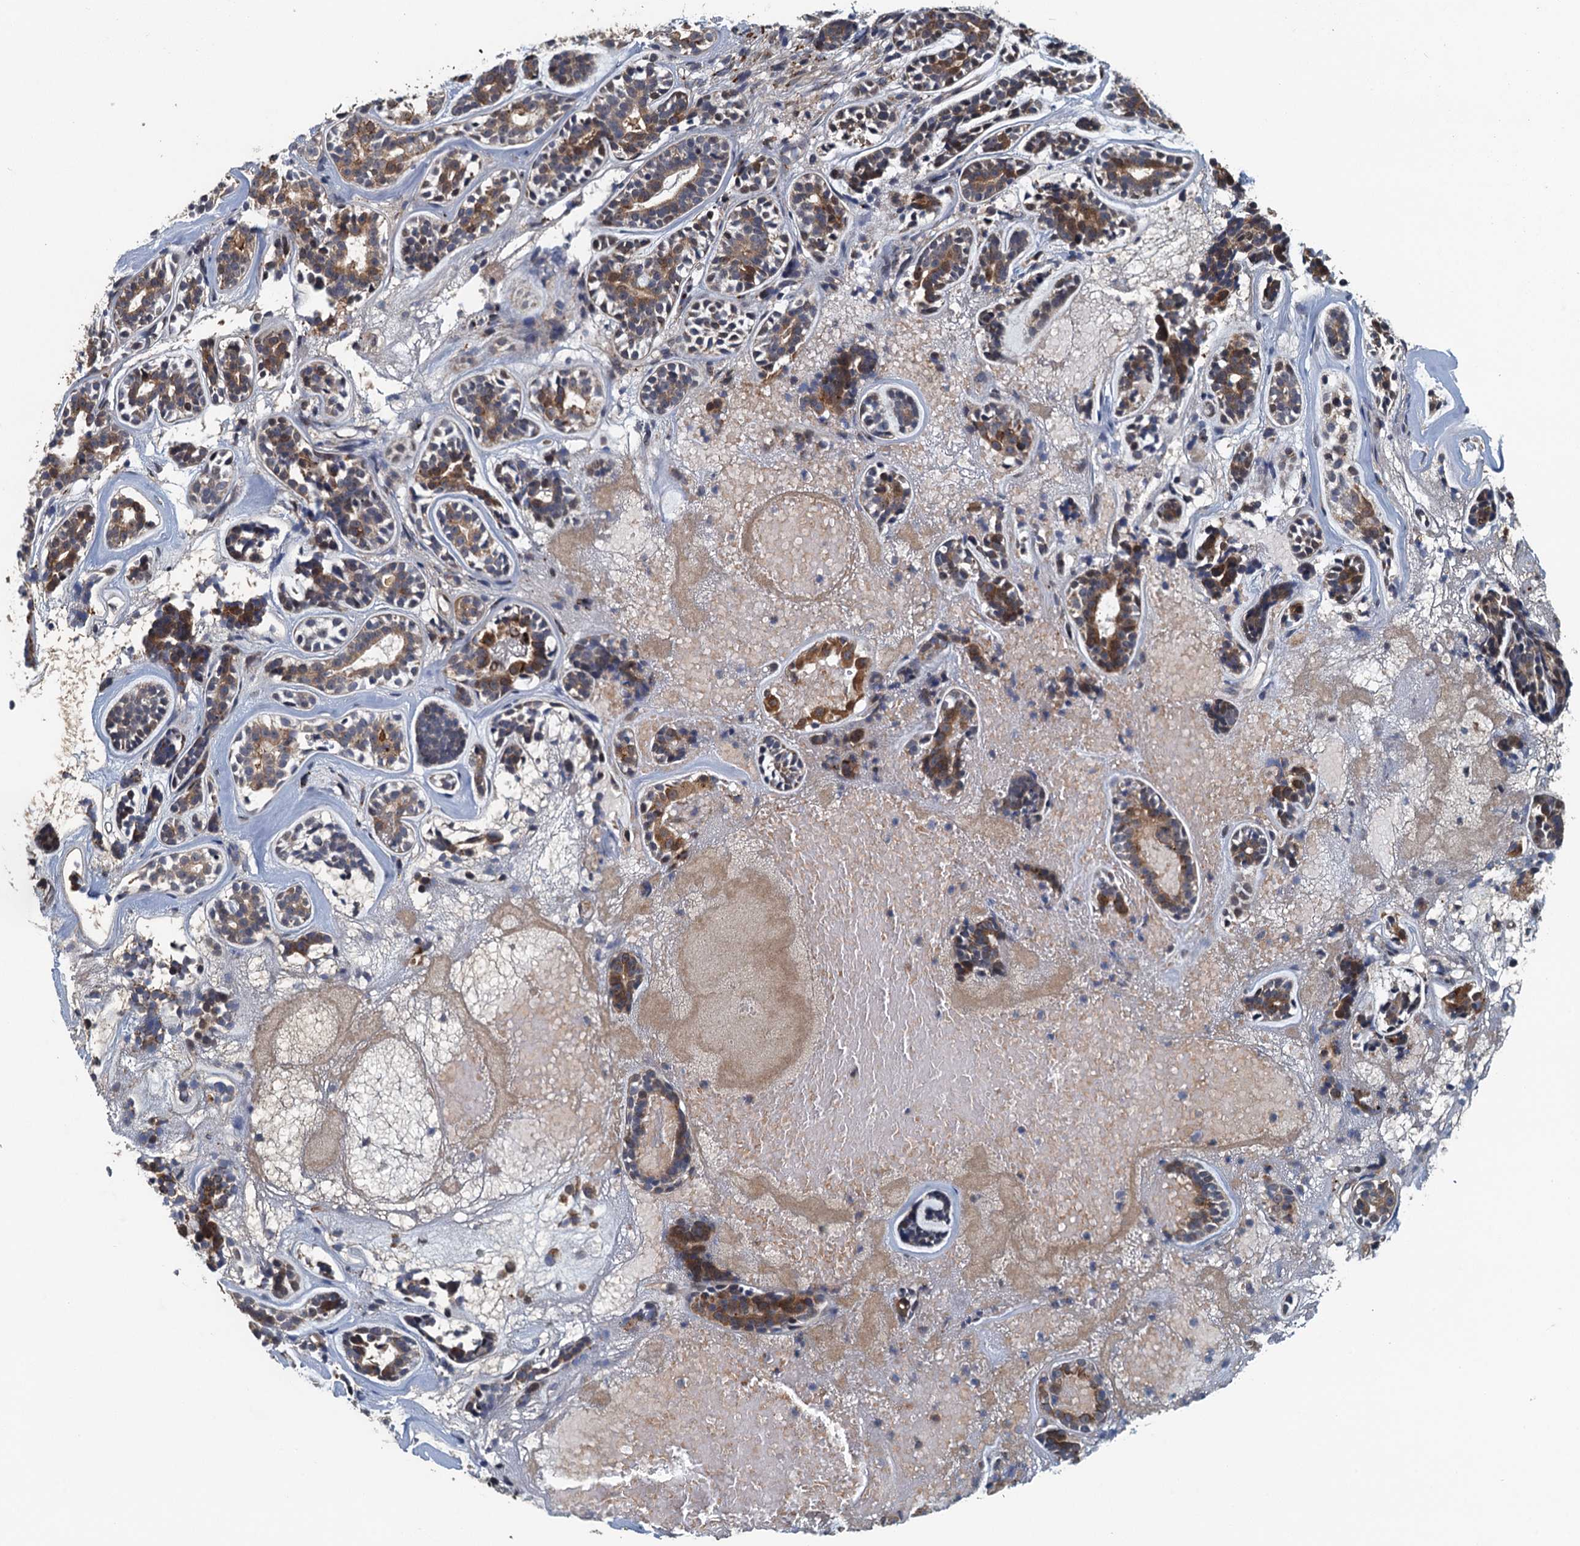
{"staining": {"intensity": "moderate", "quantity": "25%-75%", "location": "cytoplasmic/membranous,nuclear"}, "tissue": "head and neck cancer", "cell_type": "Tumor cells", "image_type": "cancer", "snomed": [{"axis": "morphology", "description": "Adenocarcinoma, NOS"}, {"axis": "topography", "description": "Subcutis"}, {"axis": "topography", "description": "Head-Neck"}], "caption": "IHC image of neoplastic tissue: adenocarcinoma (head and neck) stained using immunohistochemistry (IHC) reveals medium levels of moderate protein expression localized specifically in the cytoplasmic/membranous and nuclear of tumor cells, appearing as a cytoplasmic/membranous and nuclear brown color.", "gene": "AGRN", "patient": {"sex": "female", "age": 73}}